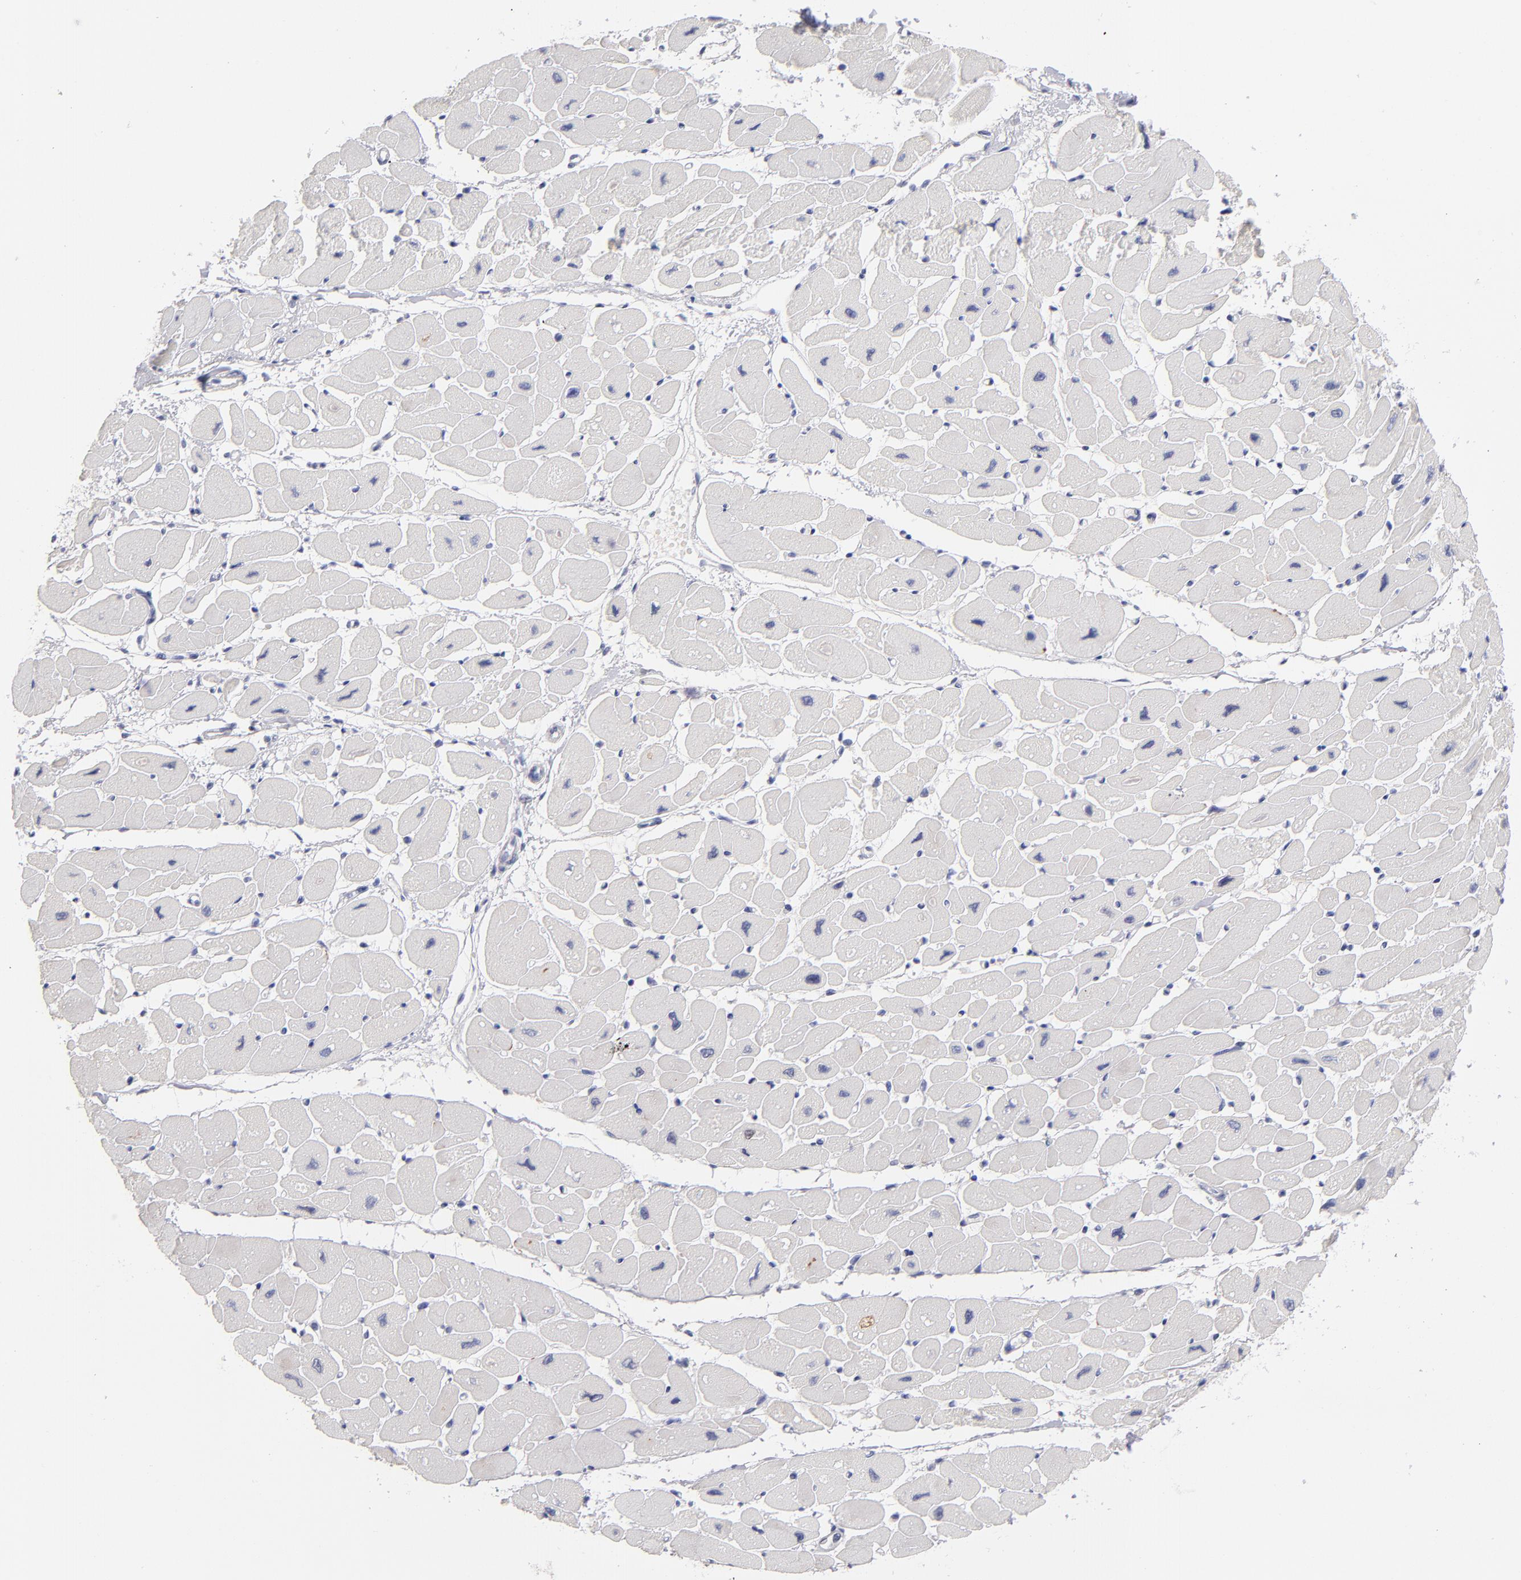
{"staining": {"intensity": "negative", "quantity": "none", "location": "none"}, "tissue": "heart muscle", "cell_type": "Cardiomyocytes", "image_type": "normal", "snomed": [{"axis": "morphology", "description": "Normal tissue, NOS"}, {"axis": "topography", "description": "Heart"}], "caption": "Immunohistochemistry (IHC) of normal heart muscle demonstrates no positivity in cardiomyocytes. (DAB (3,3'-diaminobenzidine) immunohistochemistry, high magnification).", "gene": "TEX11", "patient": {"sex": "female", "age": 54}}